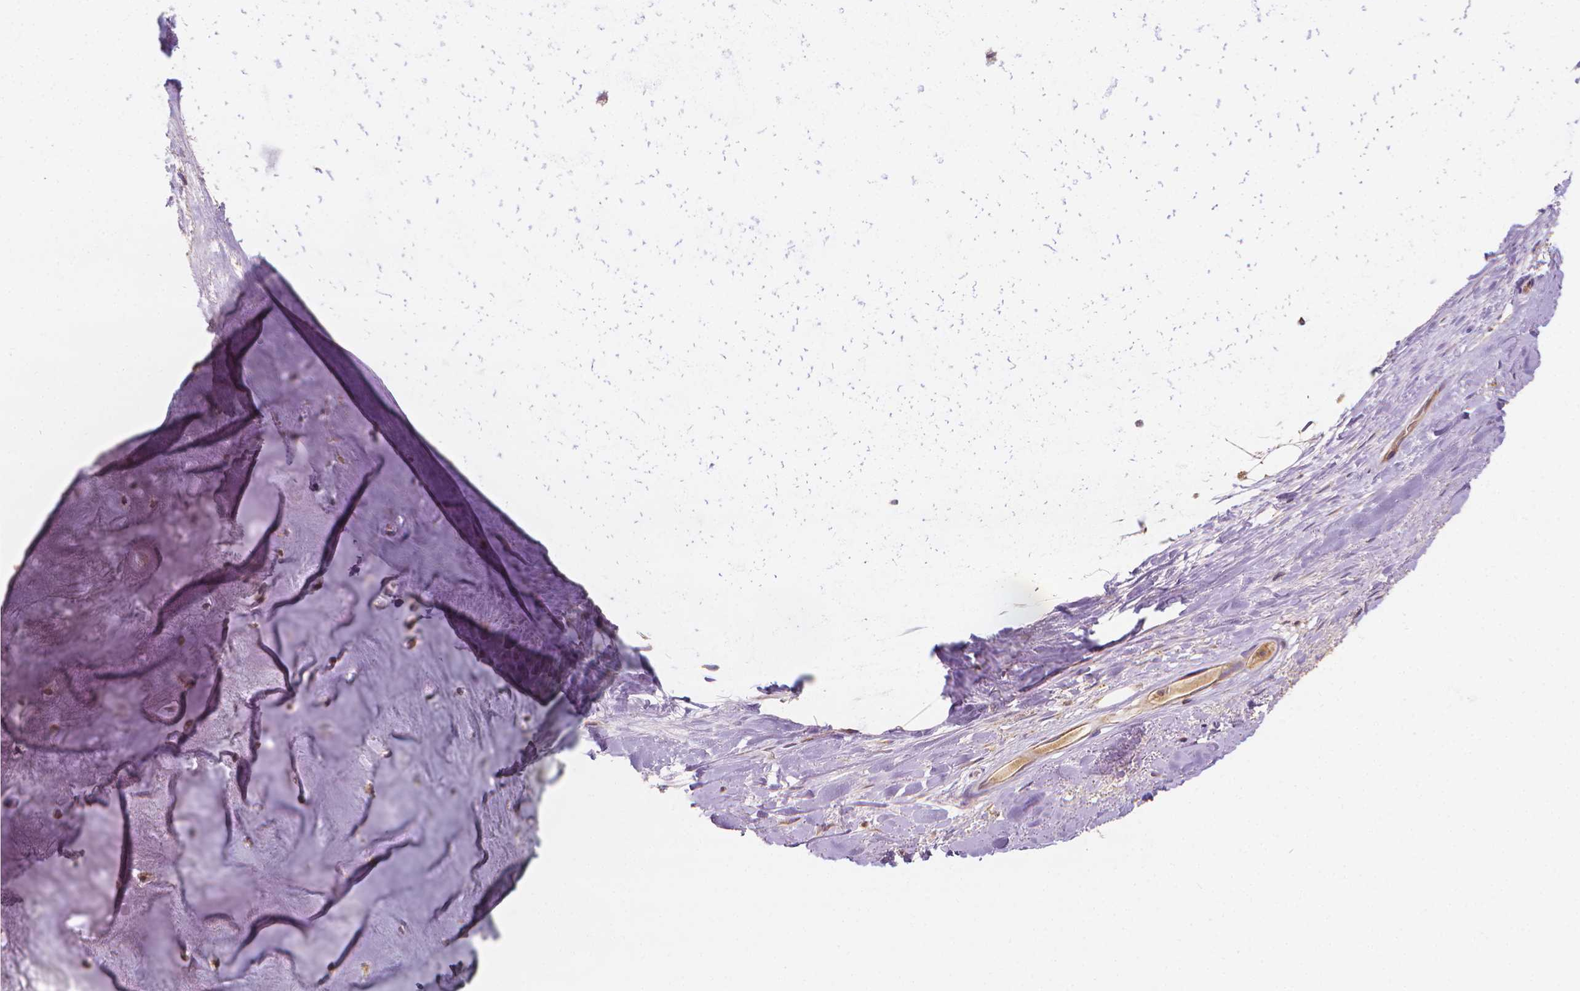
{"staining": {"intensity": "weak", "quantity": ">75%", "location": "cytoplasmic/membranous"}, "tissue": "soft tissue", "cell_type": "Chondrocytes", "image_type": "normal", "snomed": [{"axis": "morphology", "description": "Normal tissue, NOS"}, {"axis": "topography", "description": "Cartilage tissue"}], "caption": "Immunohistochemical staining of normal soft tissue displays weak cytoplasmic/membranous protein staining in approximately >75% of chondrocytes. Ihc stains the protein in brown and the nuclei are stained blue.", "gene": "SNCAIP", "patient": {"sex": "male", "age": 57}}